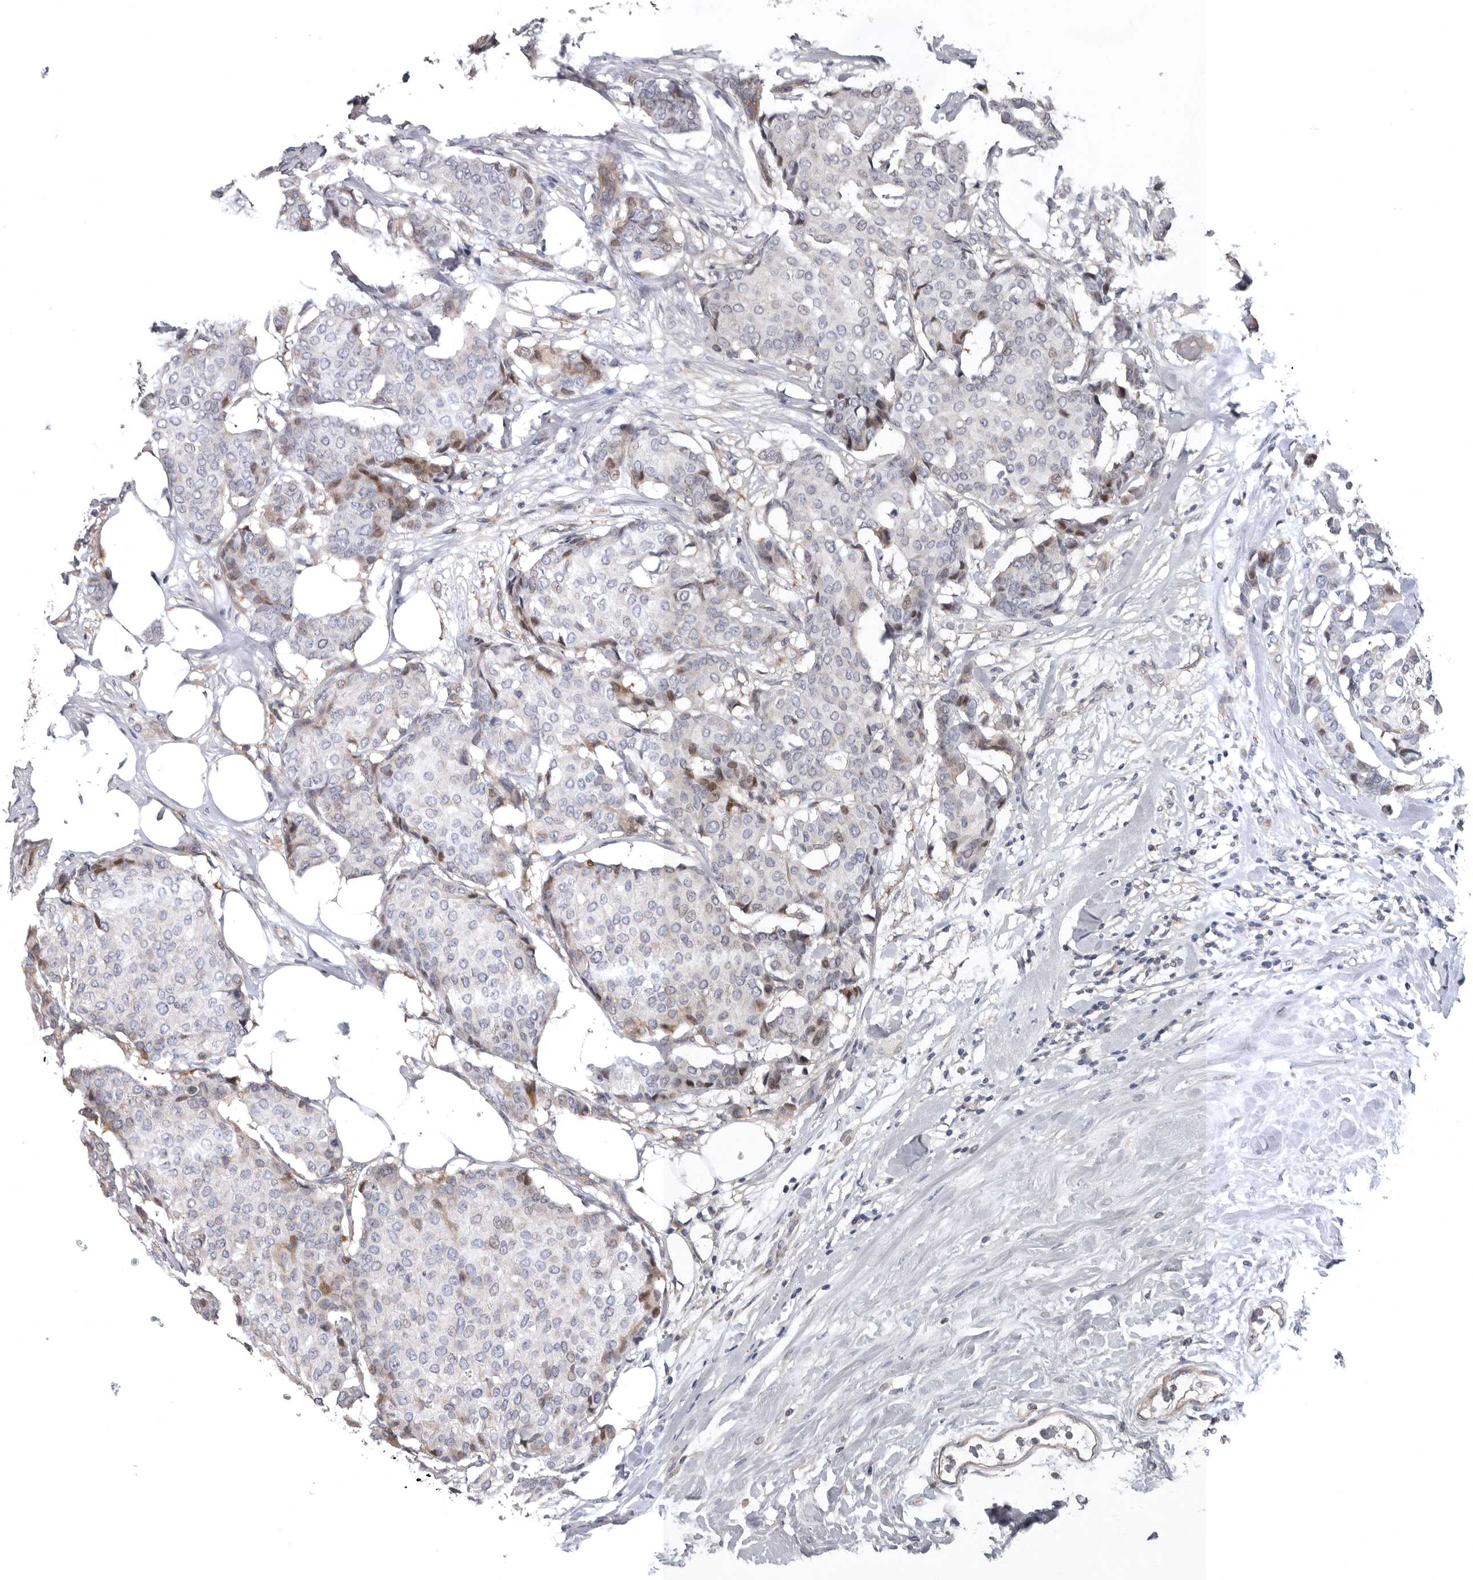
{"staining": {"intensity": "negative", "quantity": "none", "location": "none"}, "tissue": "breast cancer", "cell_type": "Tumor cells", "image_type": "cancer", "snomed": [{"axis": "morphology", "description": "Duct carcinoma"}, {"axis": "topography", "description": "Breast"}], "caption": "Breast cancer (invasive ductal carcinoma) stained for a protein using IHC exhibits no staining tumor cells.", "gene": "RNF217", "patient": {"sex": "female", "age": 75}}